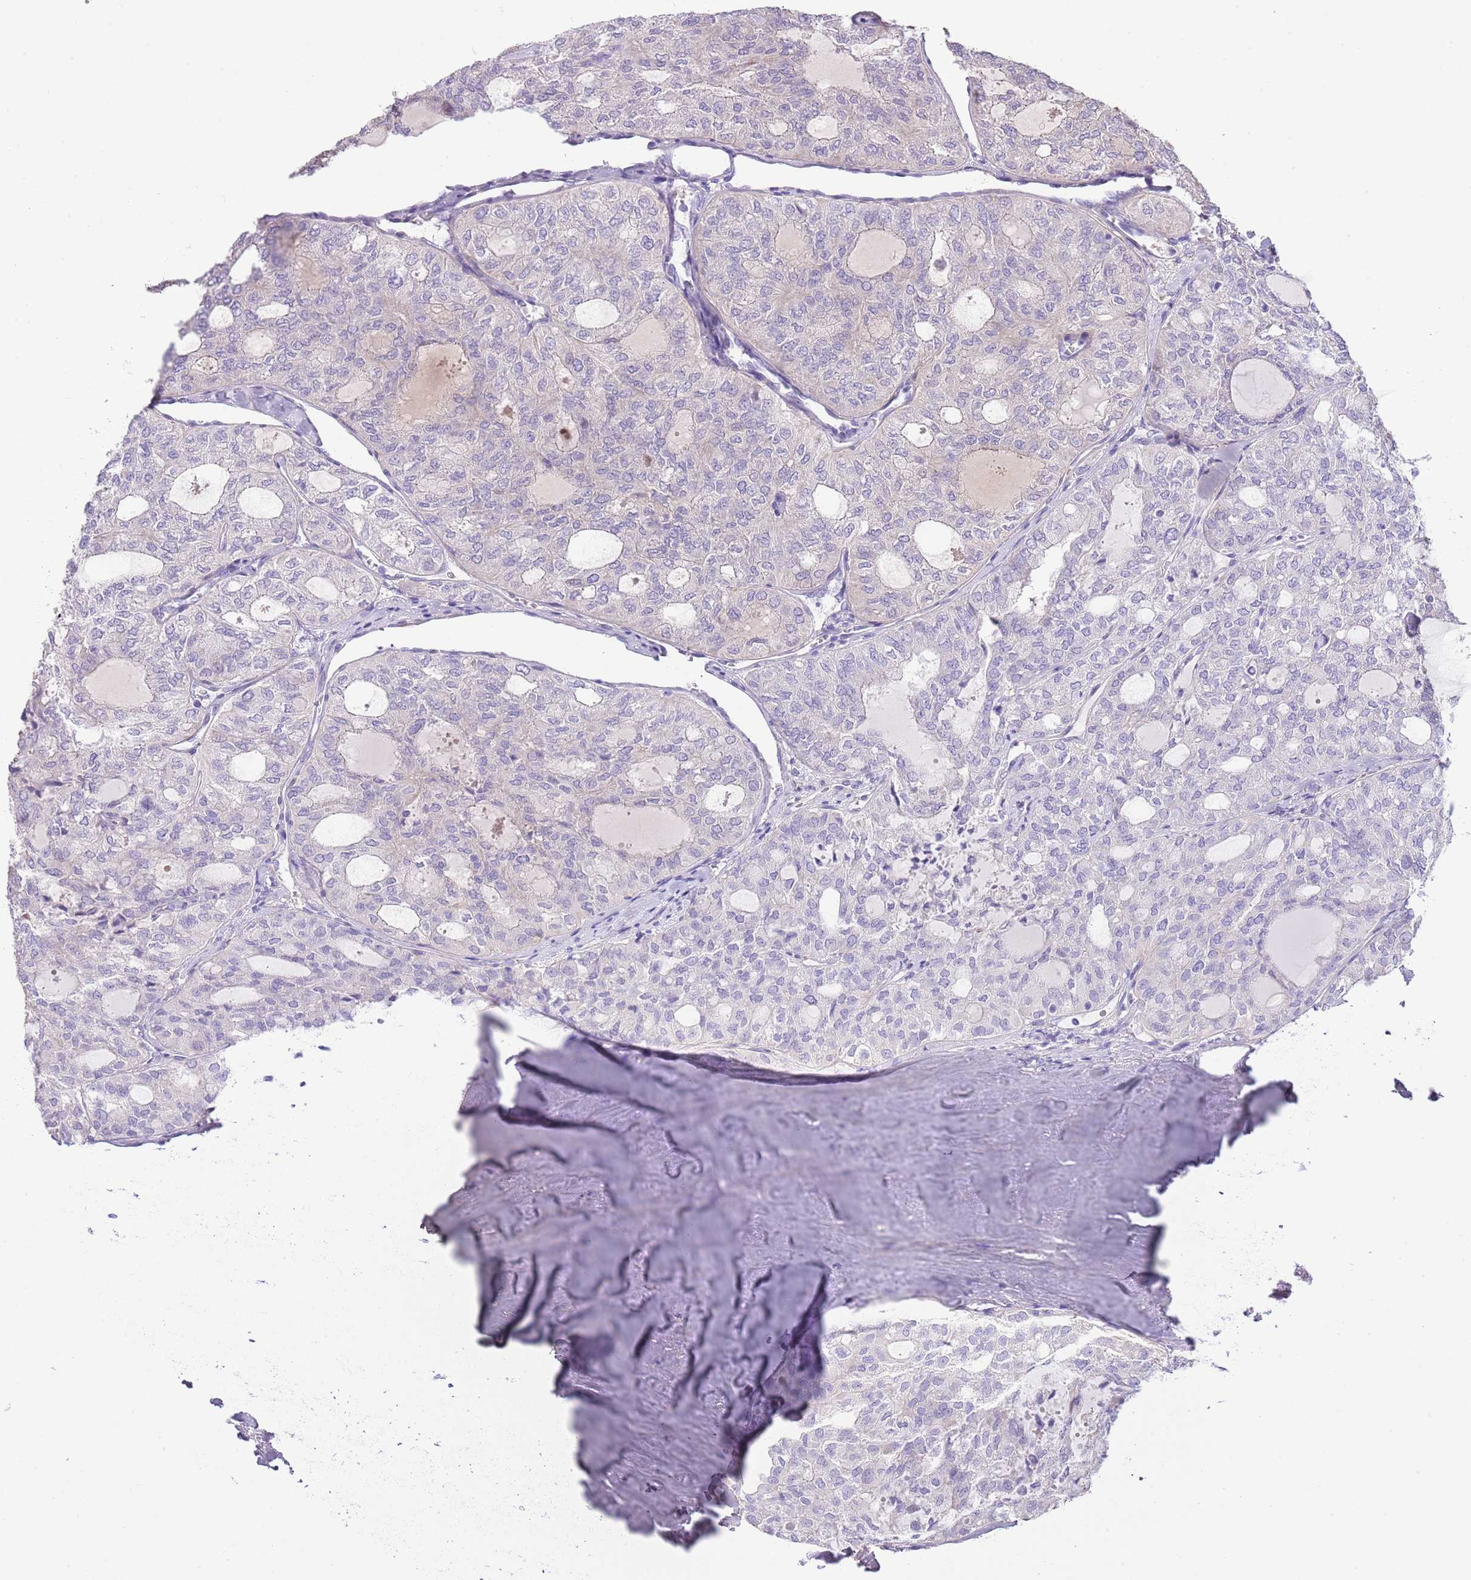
{"staining": {"intensity": "negative", "quantity": "none", "location": "none"}, "tissue": "thyroid cancer", "cell_type": "Tumor cells", "image_type": "cancer", "snomed": [{"axis": "morphology", "description": "Follicular adenoma carcinoma, NOS"}, {"axis": "topography", "description": "Thyroid gland"}], "caption": "Human thyroid follicular adenoma carcinoma stained for a protein using immunohistochemistry (IHC) reveals no staining in tumor cells.", "gene": "ABHD17C", "patient": {"sex": "male", "age": 75}}